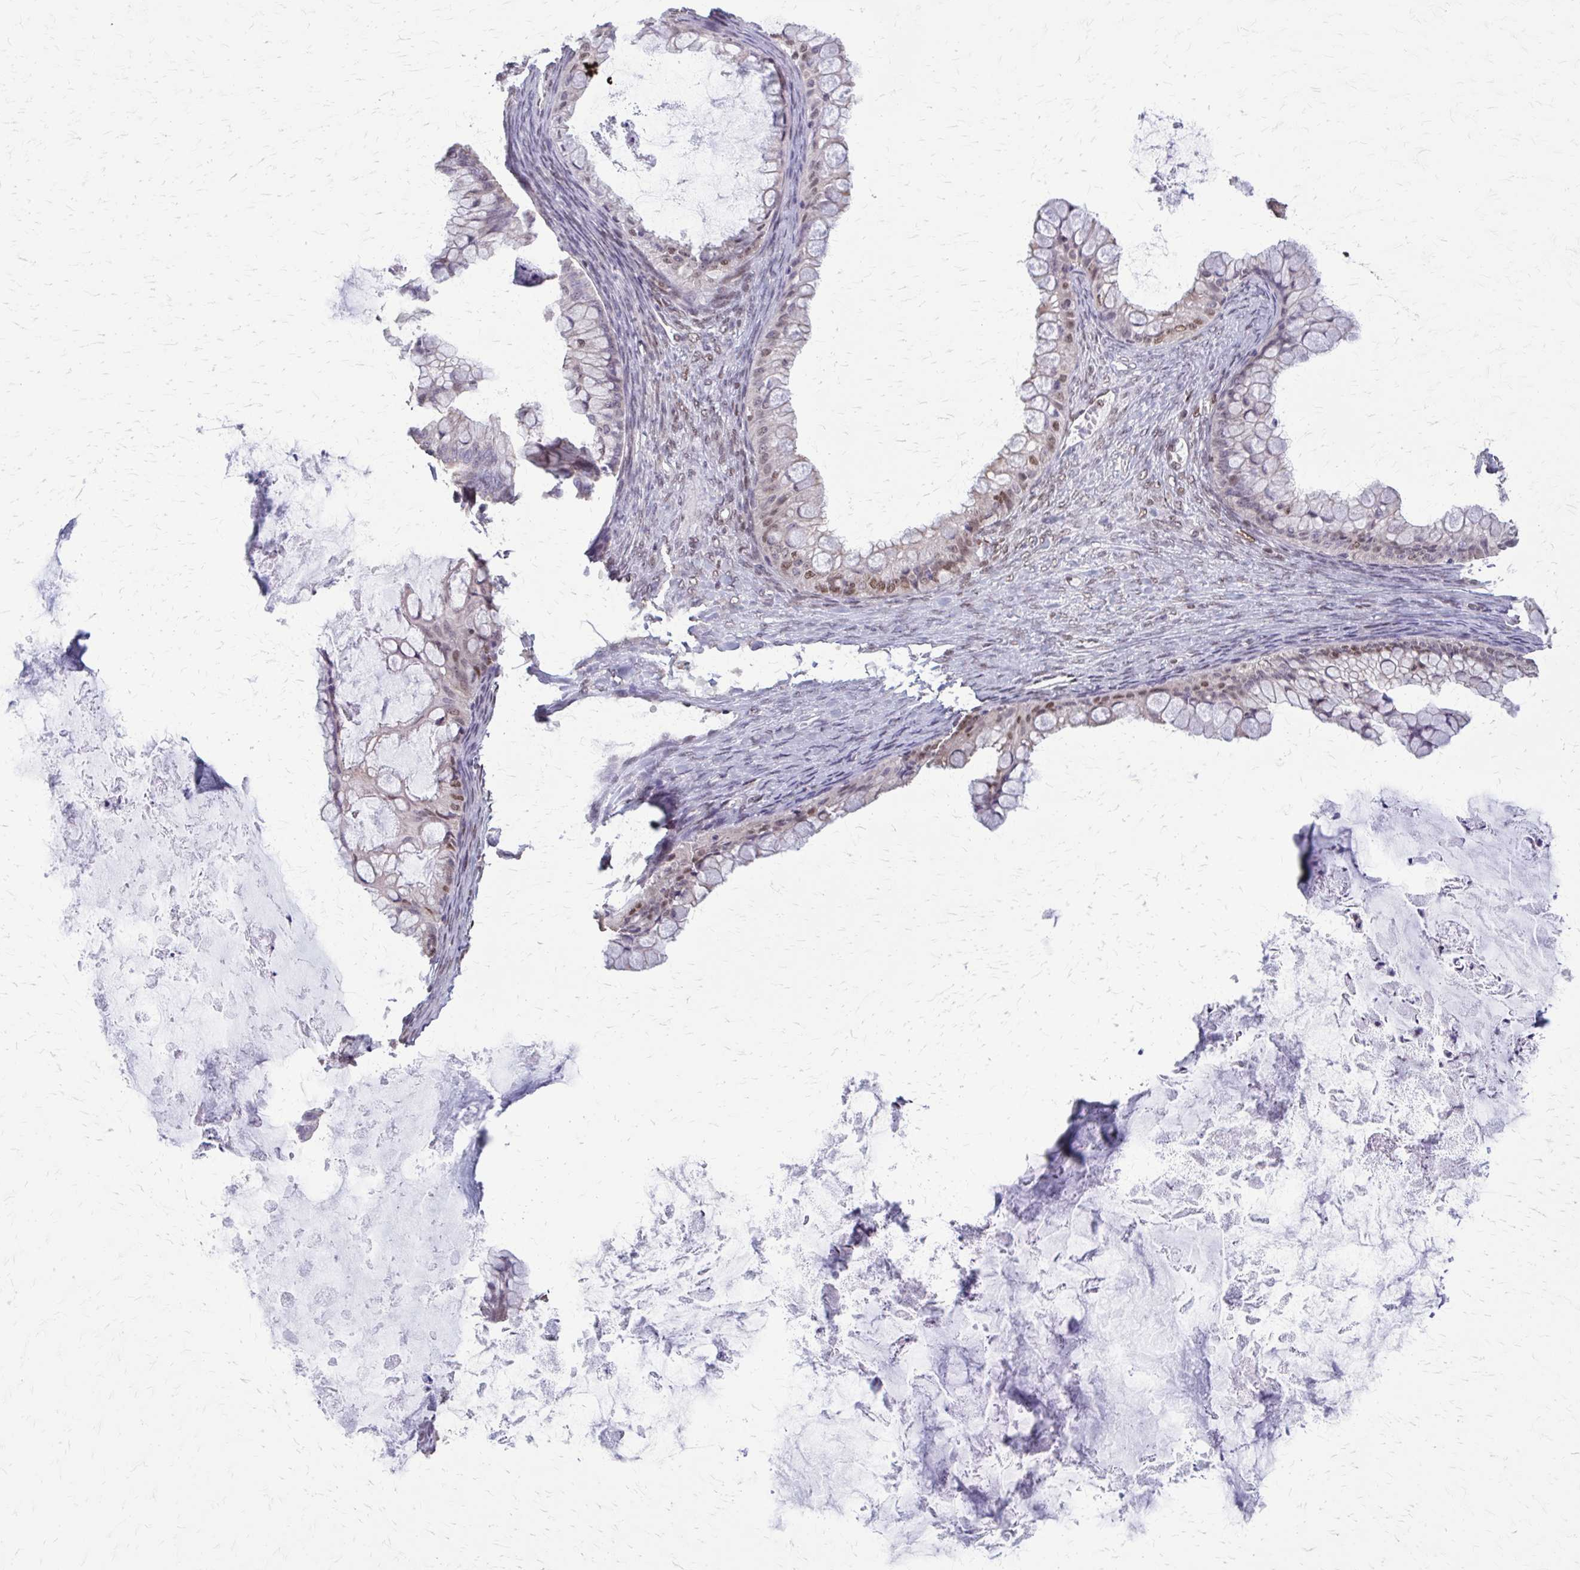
{"staining": {"intensity": "weak", "quantity": "25%-75%", "location": "nuclear"}, "tissue": "ovarian cancer", "cell_type": "Tumor cells", "image_type": "cancer", "snomed": [{"axis": "morphology", "description": "Cystadenocarcinoma, mucinous, NOS"}, {"axis": "topography", "description": "Ovary"}], "caption": "Immunohistochemistry (IHC) (DAB (3,3'-diaminobenzidine)) staining of ovarian cancer displays weak nuclear protein staining in approximately 25%-75% of tumor cells.", "gene": "TTF1", "patient": {"sex": "female", "age": 35}}